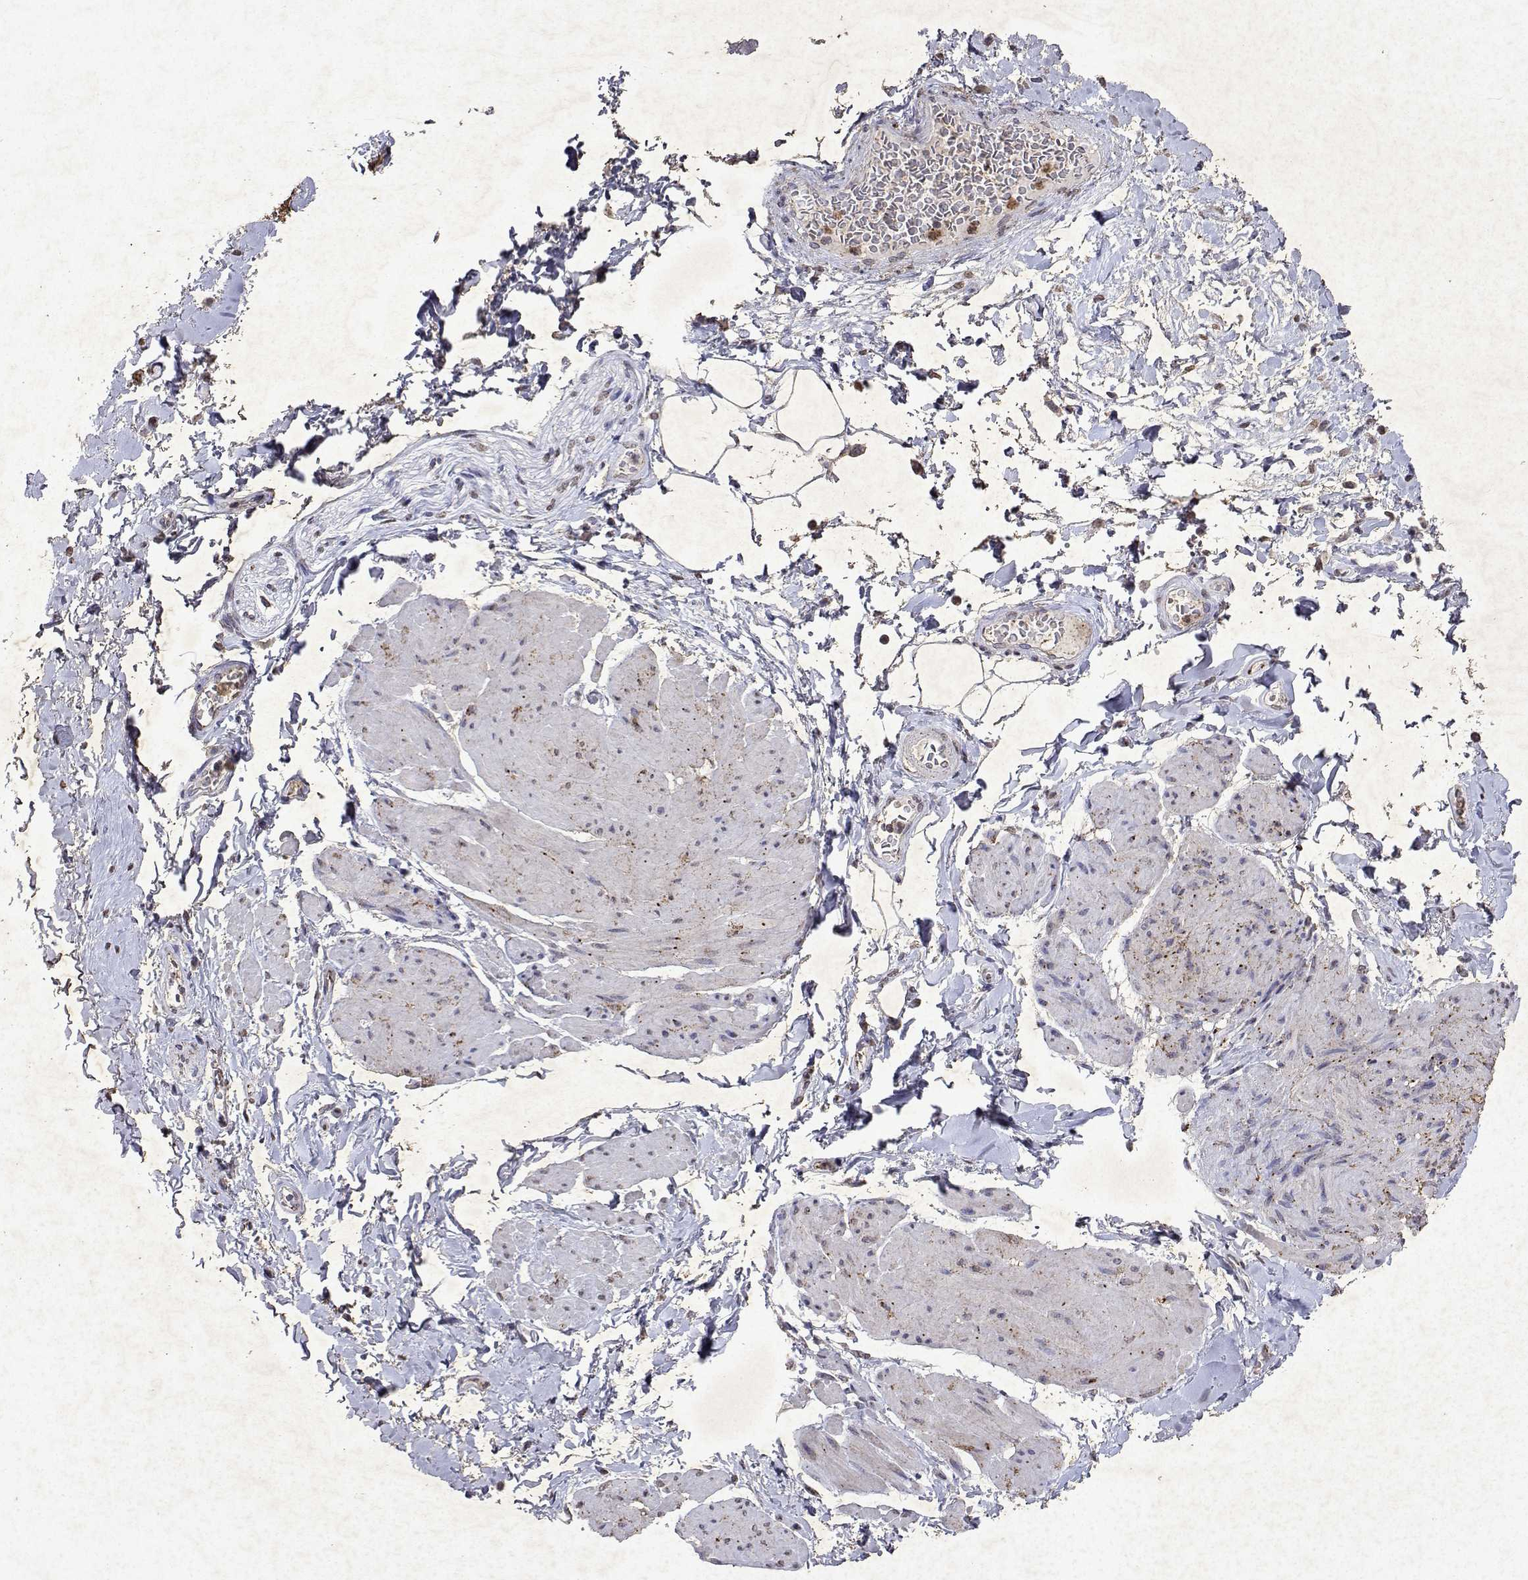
{"staining": {"intensity": "weak", "quantity": "<25%", "location": "cytoplasmic/membranous"}, "tissue": "adipose tissue", "cell_type": "Adipocytes", "image_type": "normal", "snomed": [{"axis": "morphology", "description": "Normal tissue, NOS"}, {"axis": "topography", "description": "Urinary bladder"}, {"axis": "topography", "description": "Peripheral nerve tissue"}], "caption": "This is an immunohistochemistry image of unremarkable adipose tissue. There is no expression in adipocytes.", "gene": "DUSP28", "patient": {"sex": "female", "age": 60}}